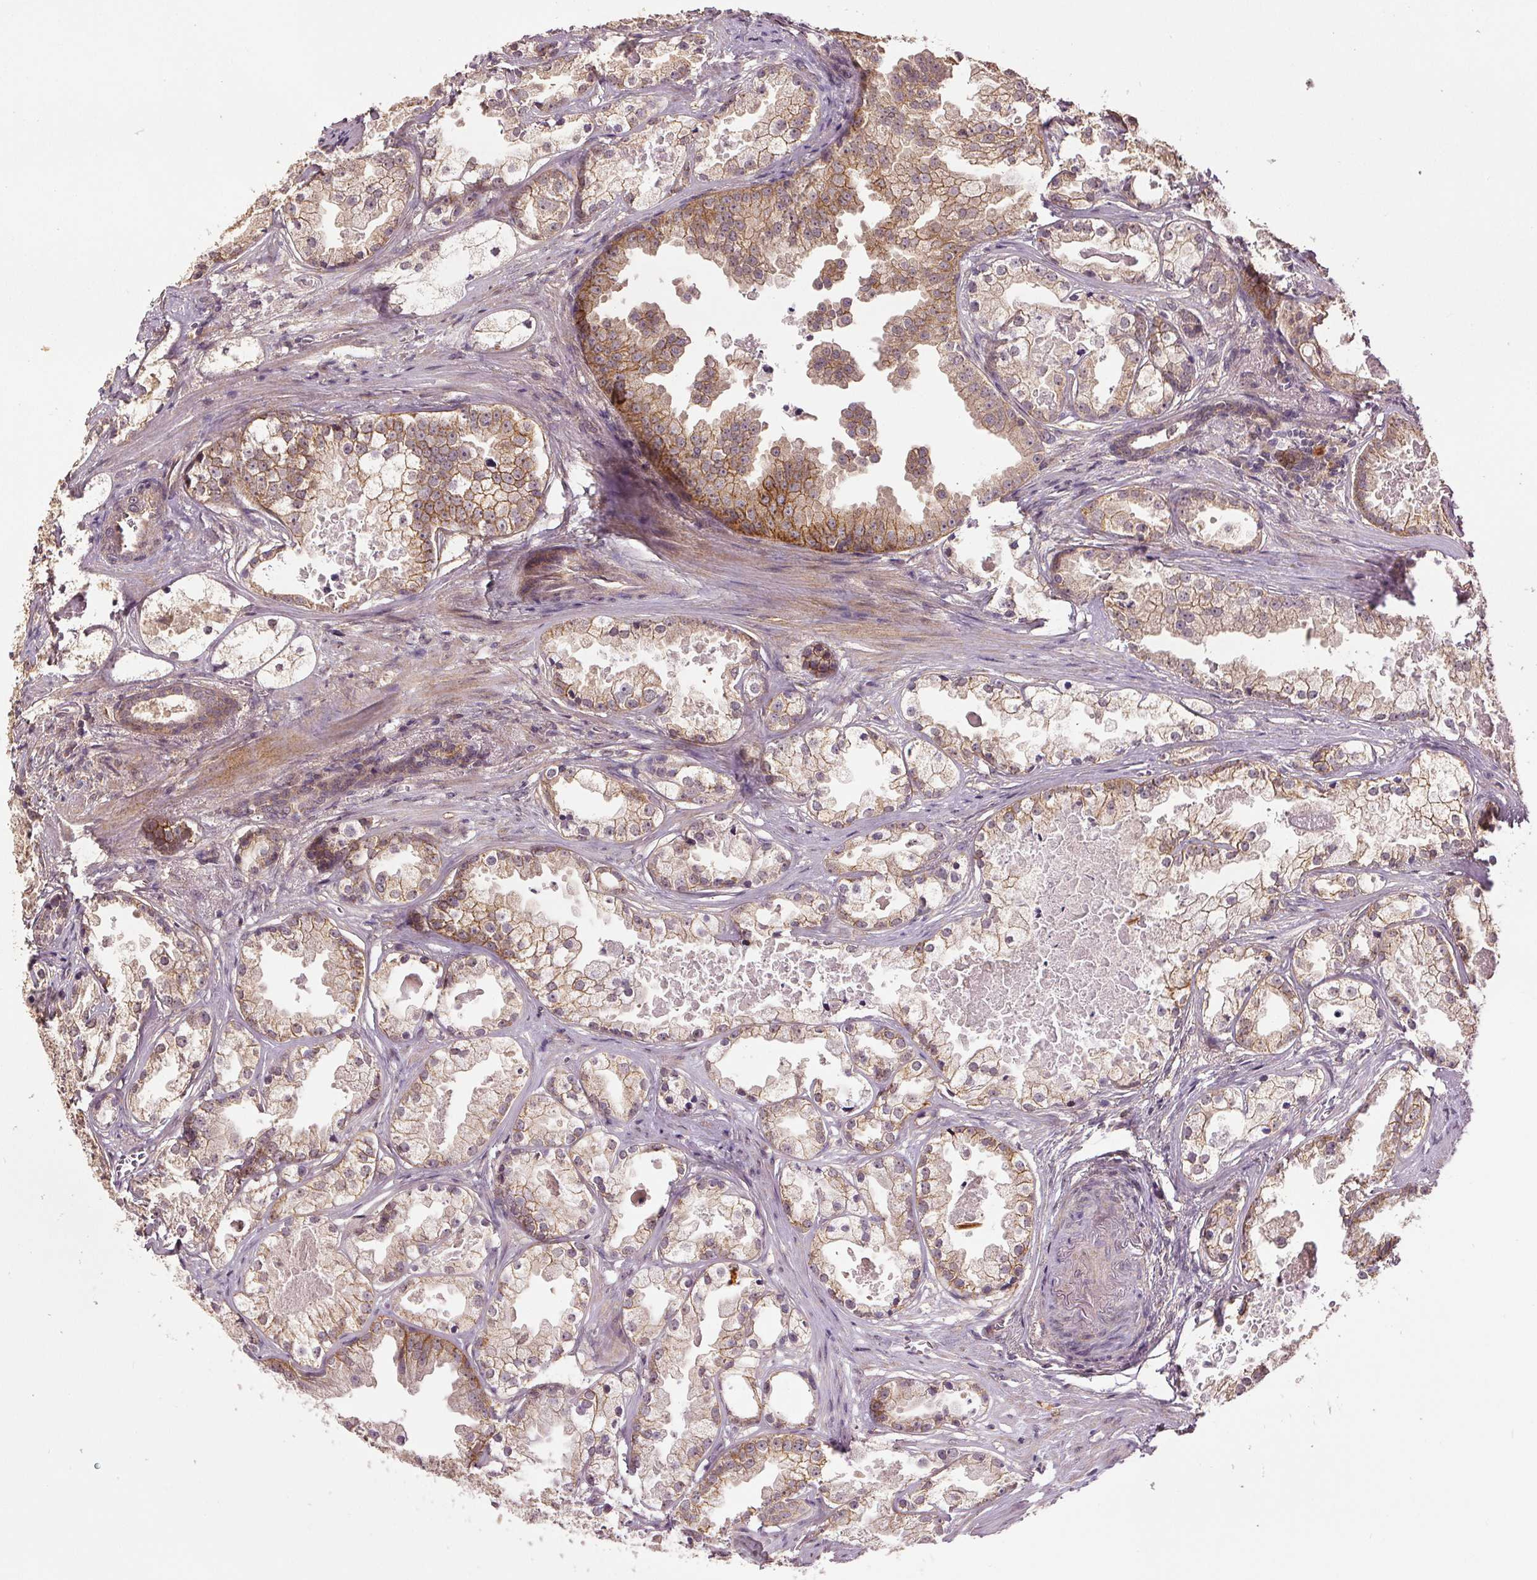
{"staining": {"intensity": "moderate", "quantity": "25%-75%", "location": "cytoplasmic/membranous"}, "tissue": "prostate cancer", "cell_type": "Tumor cells", "image_type": "cancer", "snomed": [{"axis": "morphology", "description": "Adenocarcinoma, Low grade"}, {"axis": "topography", "description": "Prostate"}], "caption": "This is a photomicrograph of IHC staining of prostate cancer, which shows moderate staining in the cytoplasmic/membranous of tumor cells.", "gene": "EPHB3", "patient": {"sex": "male", "age": 65}}